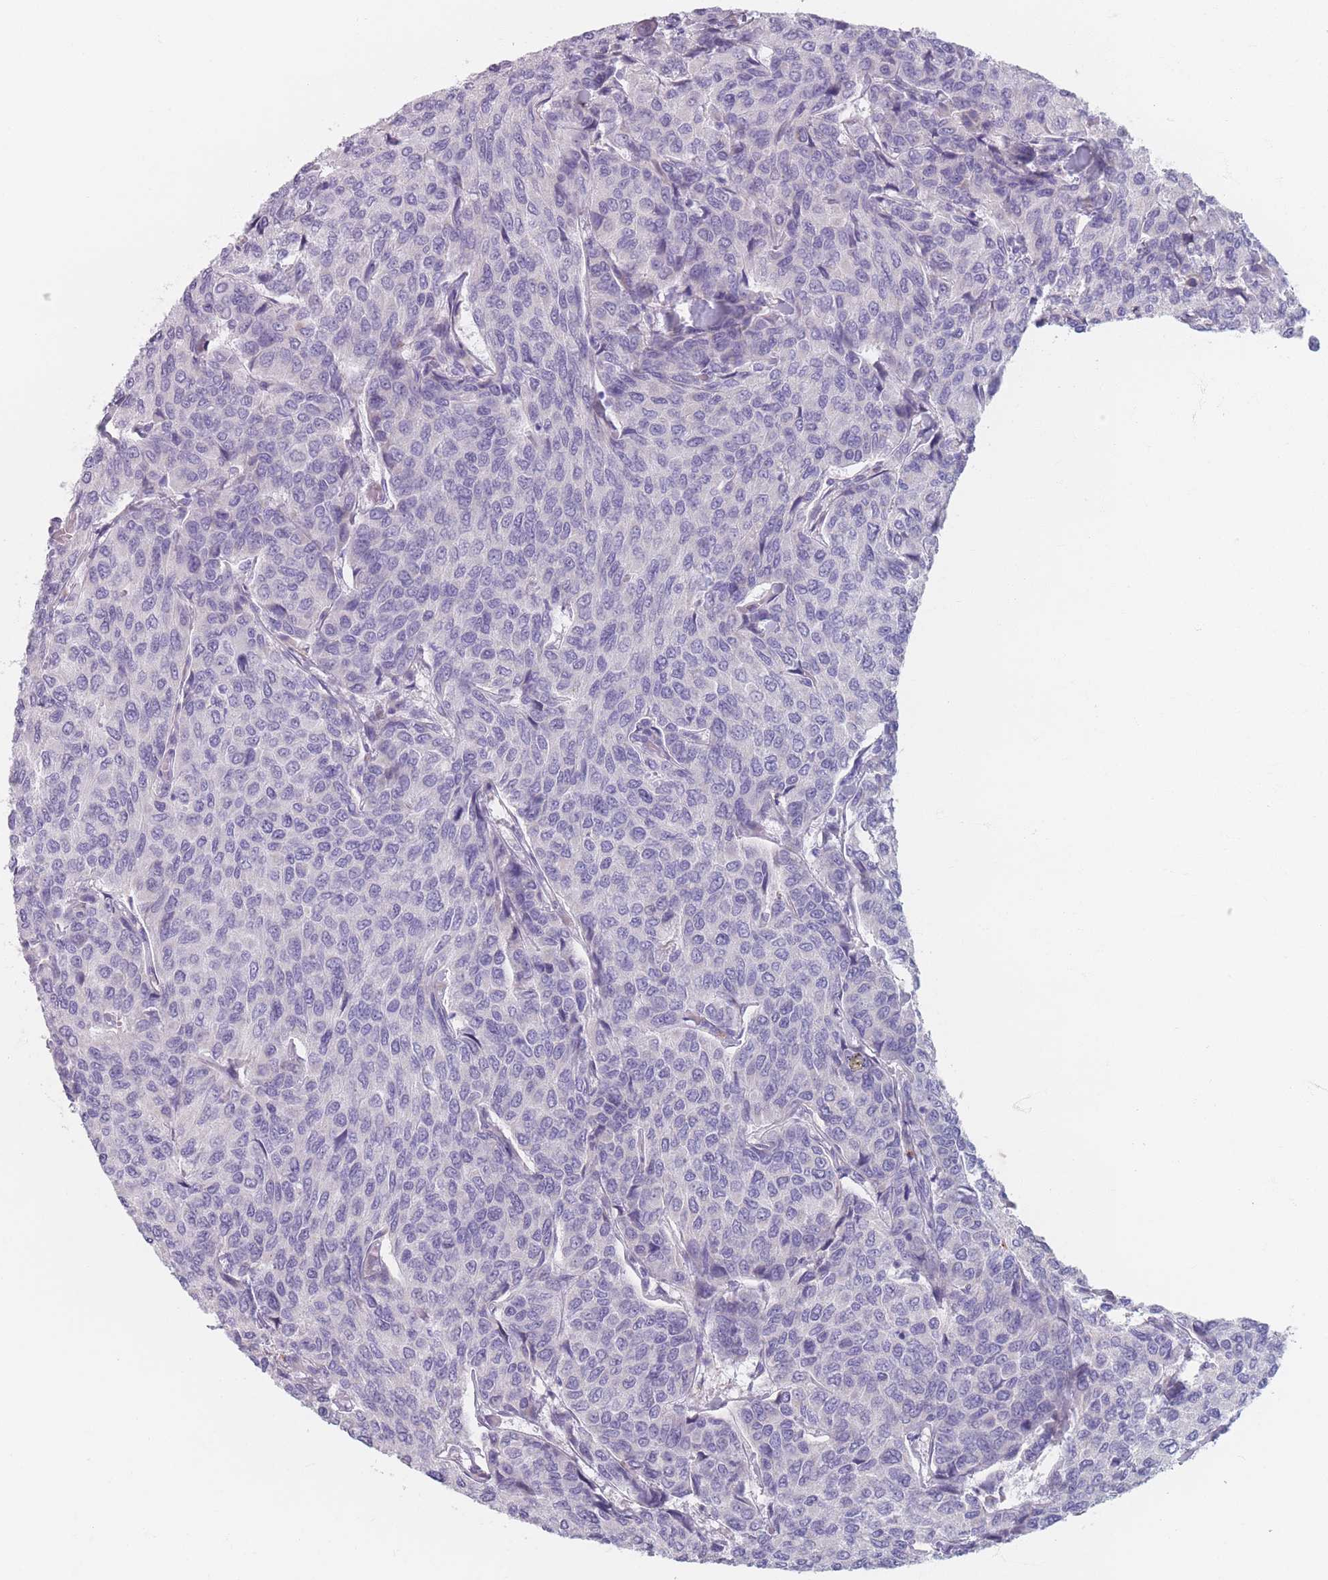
{"staining": {"intensity": "negative", "quantity": "none", "location": "none"}, "tissue": "breast cancer", "cell_type": "Tumor cells", "image_type": "cancer", "snomed": [{"axis": "morphology", "description": "Duct carcinoma"}, {"axis": "topography", "description": "Breast"}], "caption": "Immunohistochemistry of breast cancer (intraductal carcinoma) demonstrates no staining in tumor cells. The staining was performed using DAB (3,3'-diaminobenzidine) to visualize the protein expression in brown, while the nuclei were stained in blue with hematoxylin (Magnification: 20x).", "gene": "PIGM", "patient": {"sex": "female", "age": 55}}